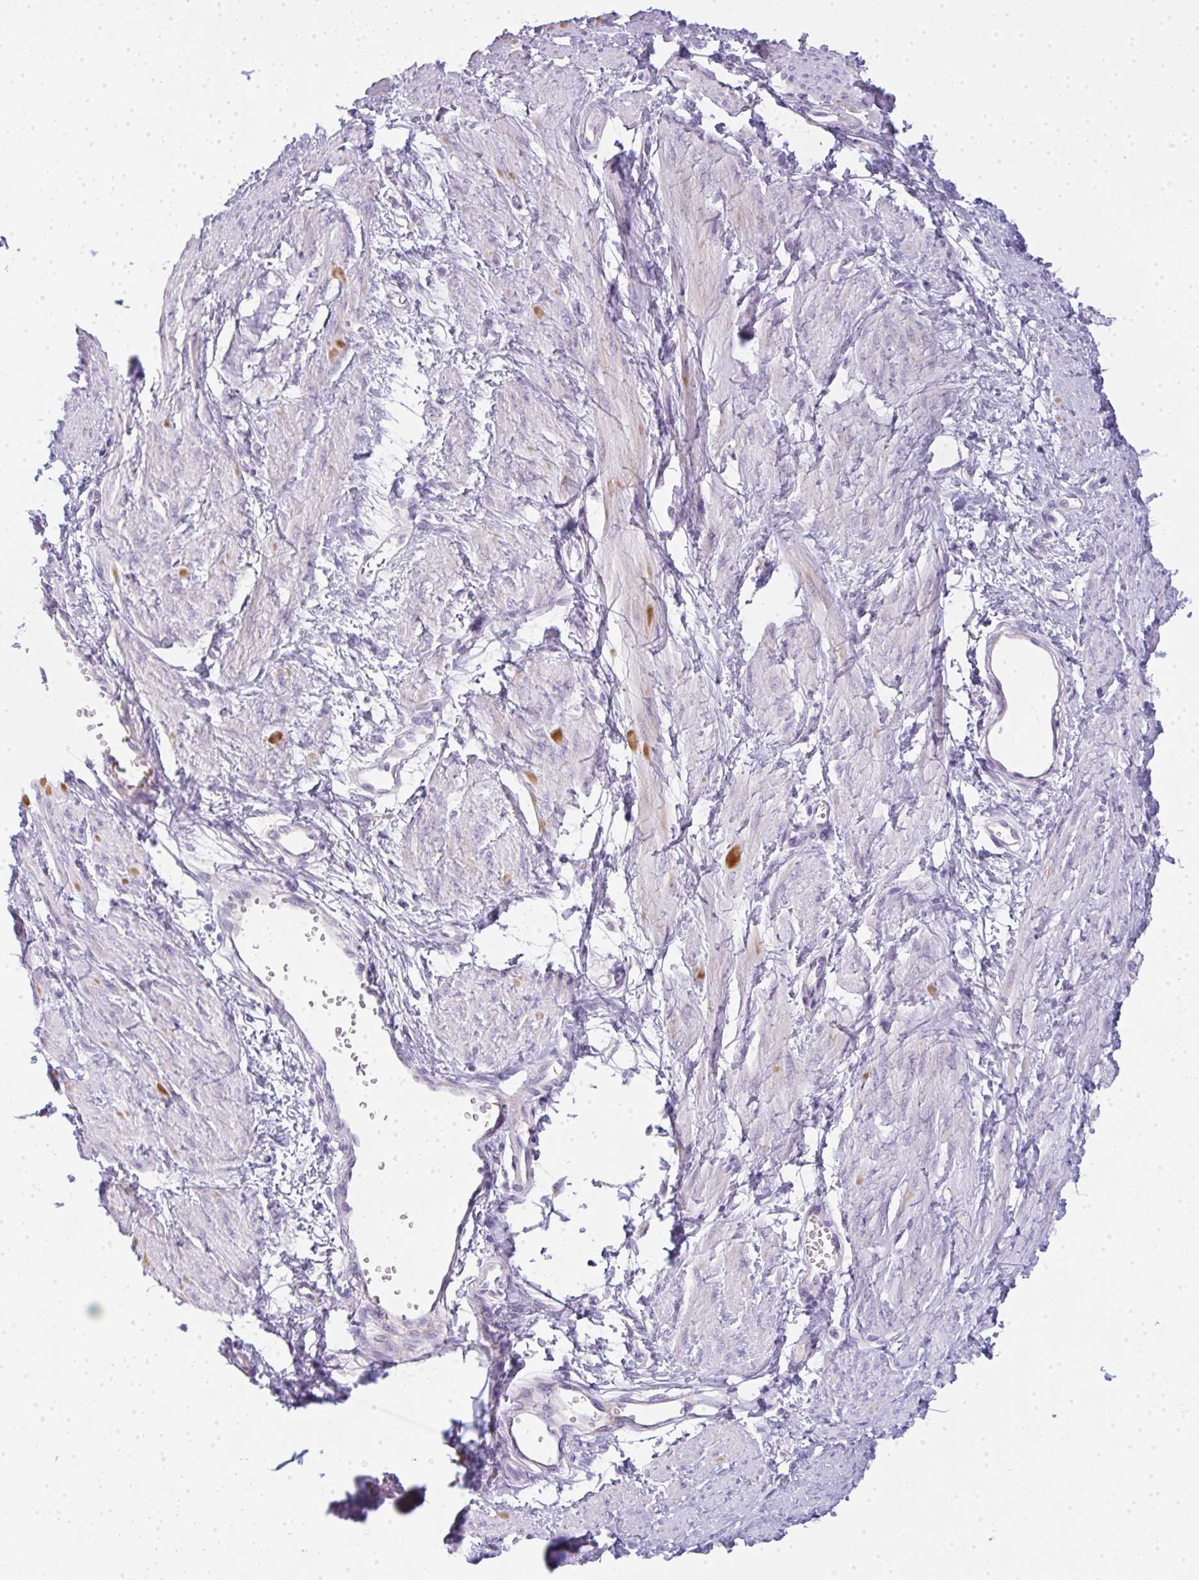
{"staining": {"intensity": "weak", "quantity": "<25%", "location": "cytoplasmic/membranous"}, "tissue": "smooth muscle", "cell_type": "Smooth muscle cells", "image_type": "normal", "snomed": [{"axis": "morphology", "description": "Normal tissue, NOS"}, {"axis": "topography", "description": "Smooth muscle"}, {"axis": "topography", "description": "Uterus"}], "caption": "There is no significant expression in smooth muscle cells of smooth muscle. Brightfield microscopy of immunohistochemistry (IHC) stained with DAB (3,3'-diaminobenzidine) (brown) and hematoxylin (blue), captured at high magnification.", "gene": "LPAR4", "patient": {"sex": "female", "age": 39}}